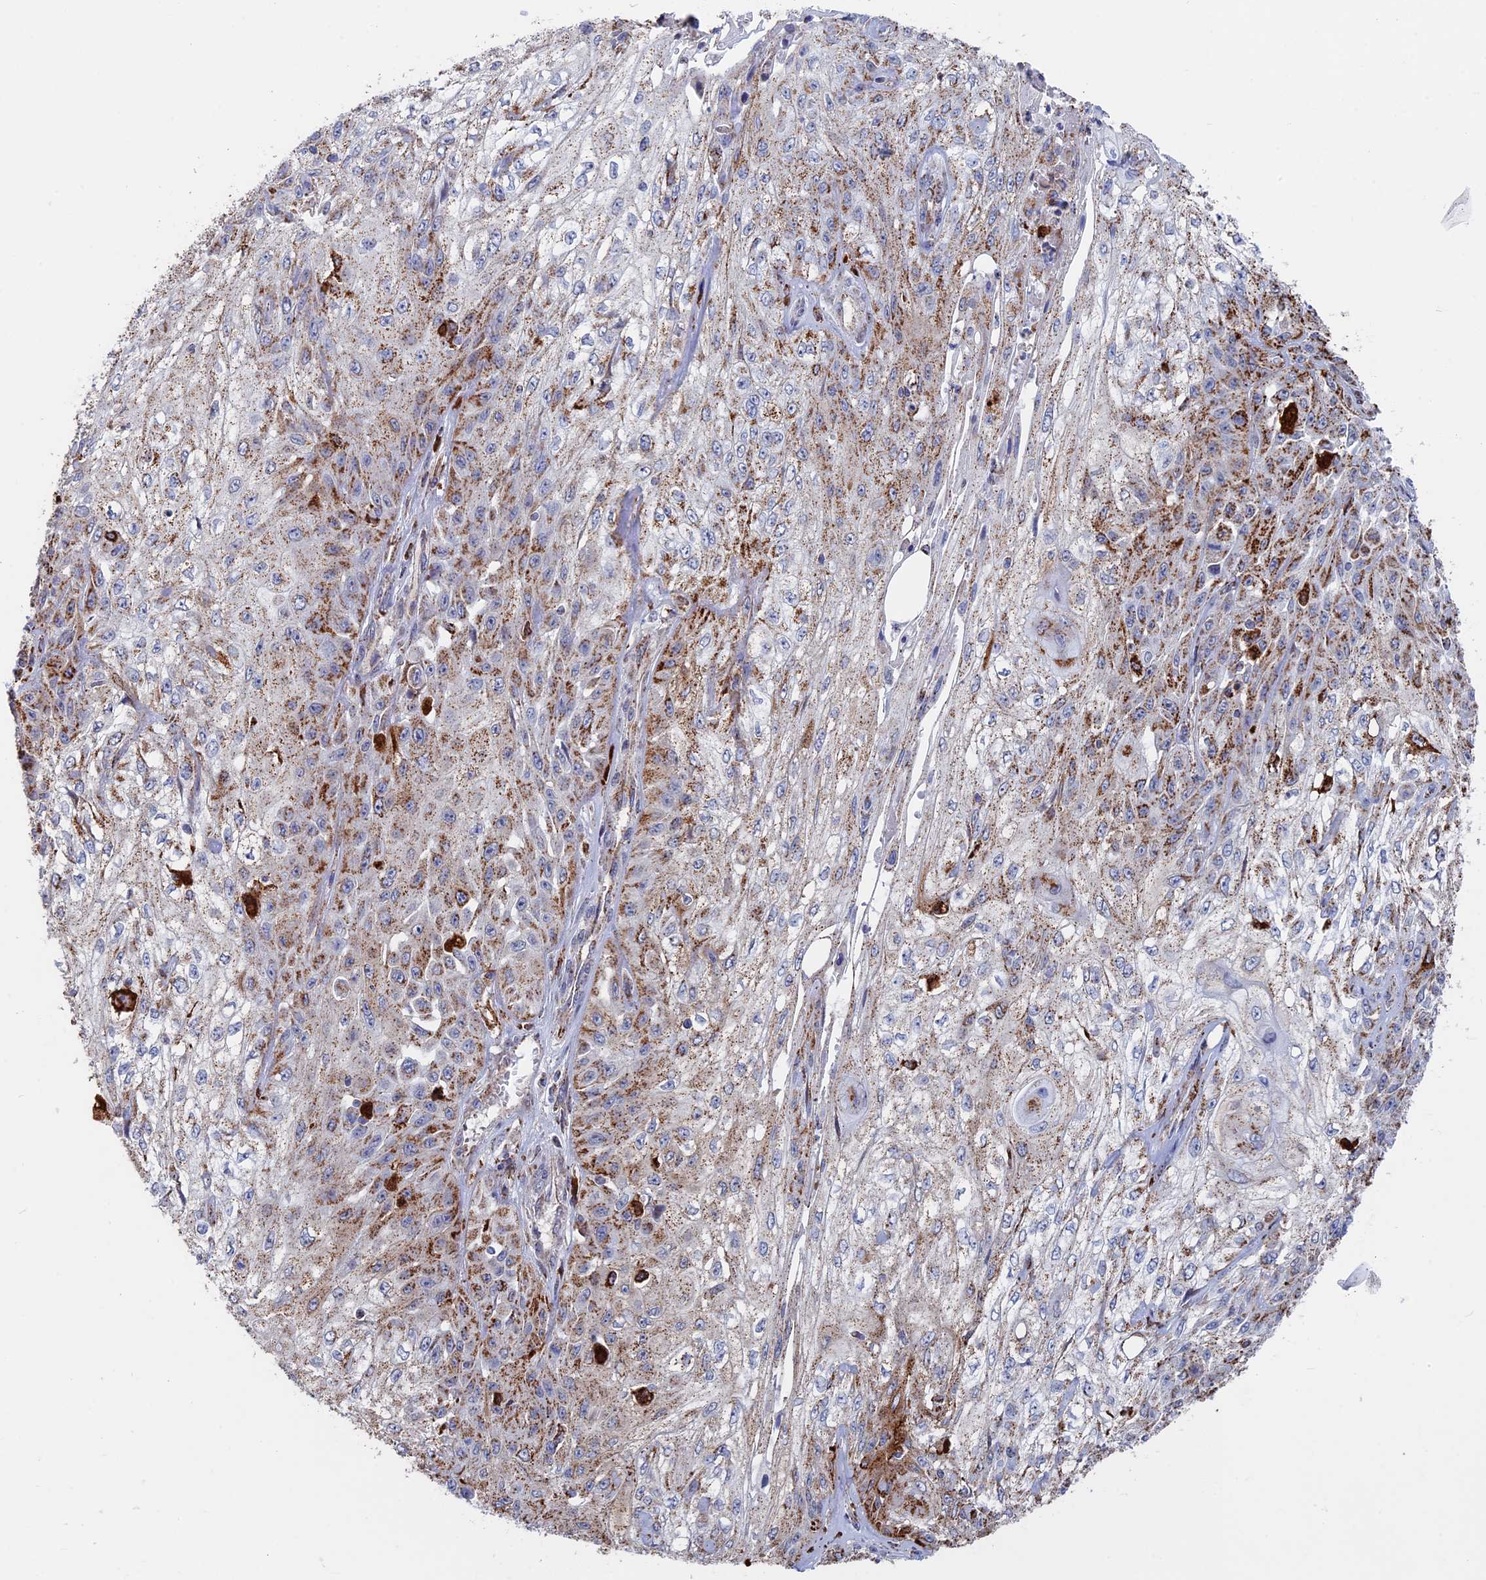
{"staining": {"intensity": "moderate", "quantity": ">75%", "location": "cytoplasmic/membranous"}, "tissue": "skin cancer", "cell_type": "Tumor cells", "image_type": "cancer", "snomed": [{"axis": "morphology", "description": "Squamous cell carcinoma, NOS"}, {"axis": "morphology", "description": "Squamous cell carcinoma, metastatic, NOS"}, {"axis": "topography", "description": "Skin"}, {"axis": "topography", "description": "Lymph node"}], "caption": "This is an image of immunohistochemistry staining of skin cancer (metastatic squamous cell carcinoma), which shows moderate positivity in the cytoplasmic/membranous of tumor cells.", "gene": "SEC24D", "patient": {"sex": "male", "age": 75}}